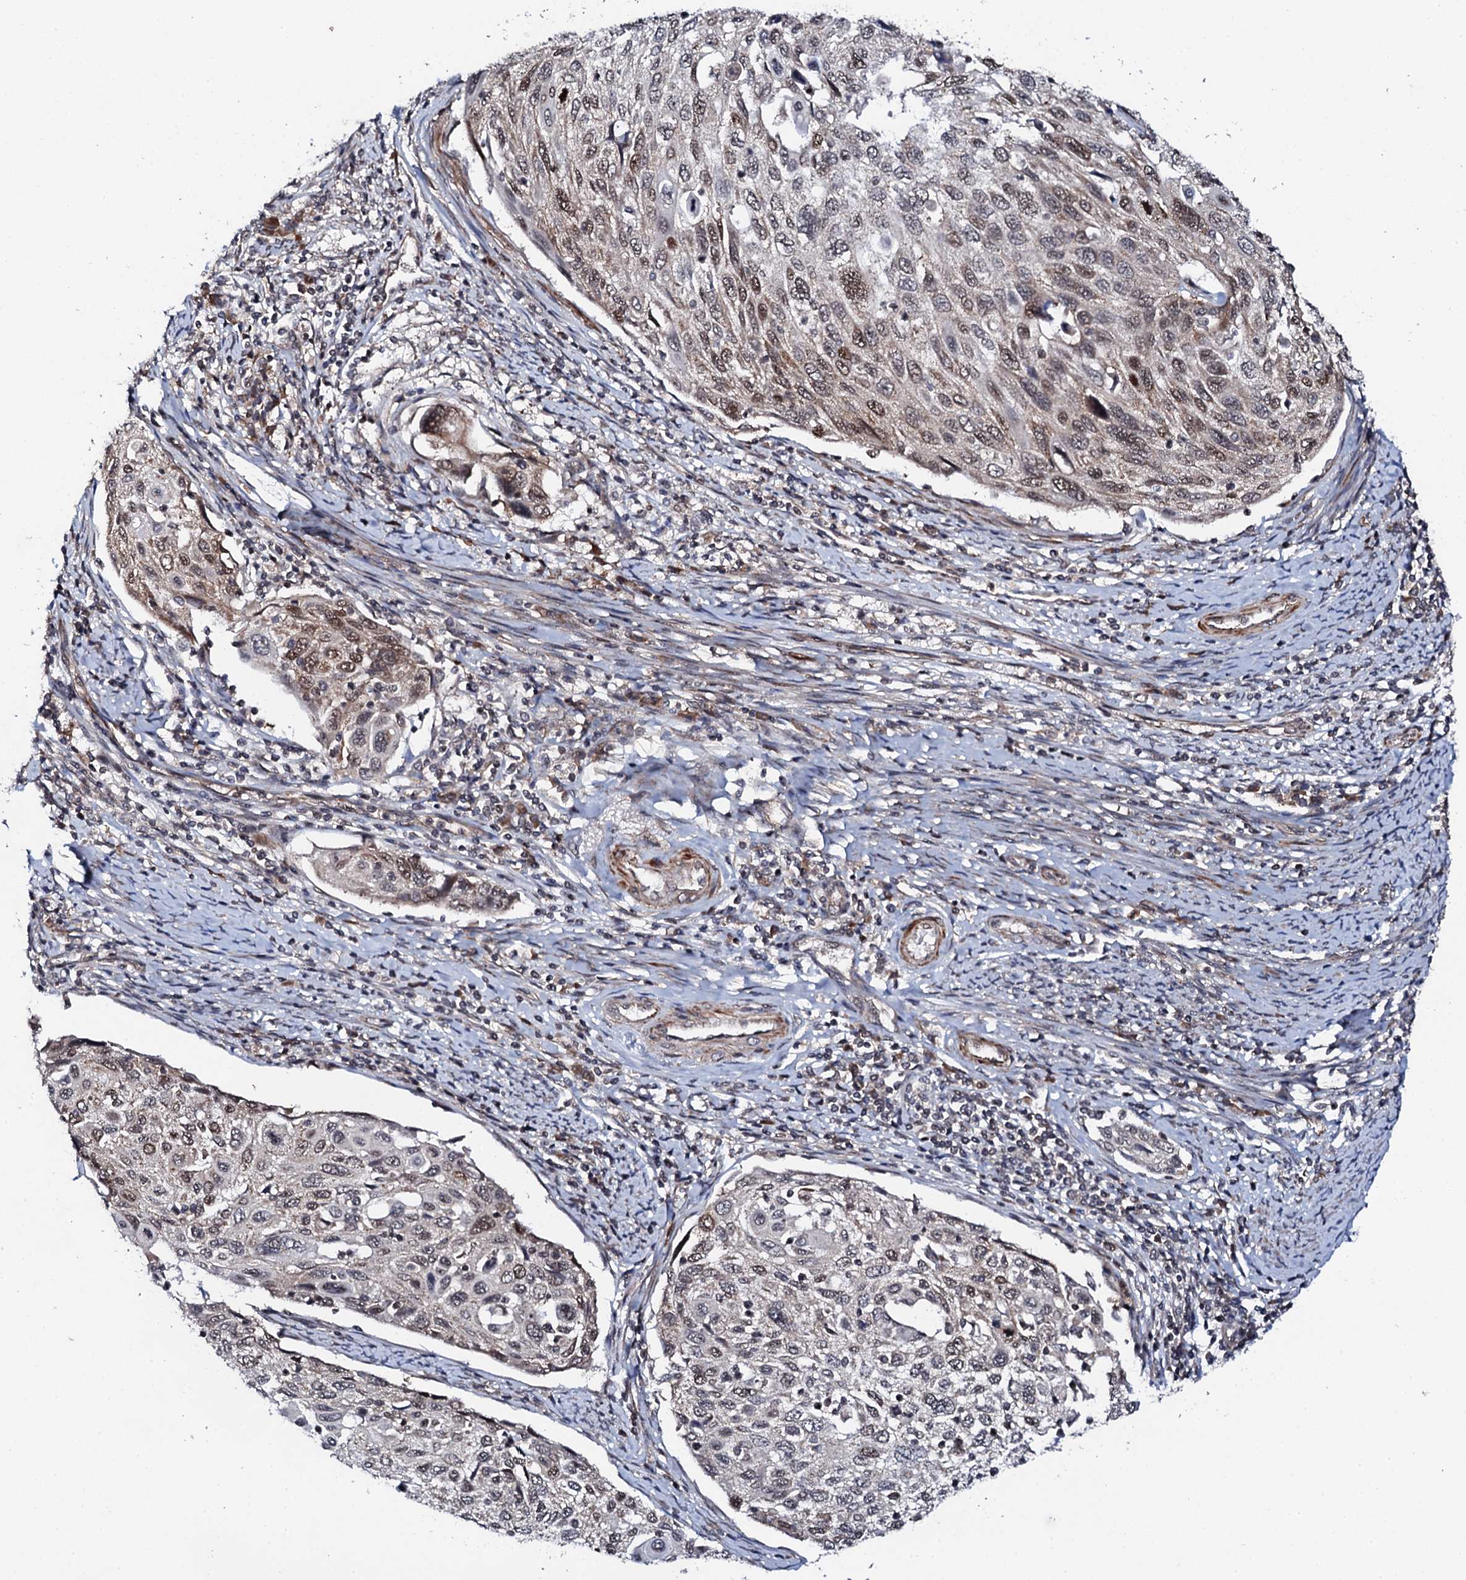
{"staining": {"intensity": "weak", "quantity": "25%-75%", "location": "nuclear"}, "tissue": "cervical cancer", "cell_type": "Tumor cells", "image_type": "cancer", "snomed": [{"axis": "morphology", "description": "Squamous cell carcinoma, NOS"}, {"axis": "topography", "description": "Cervix"}], "caption": "This image reveals immunohistochemistry staining of cervical cancer, with low weak nuclear staining in approximately 25%-75% of tumor cells.", "gene": "FAM111A", "patient": {"sex": "female", "age": 70}}